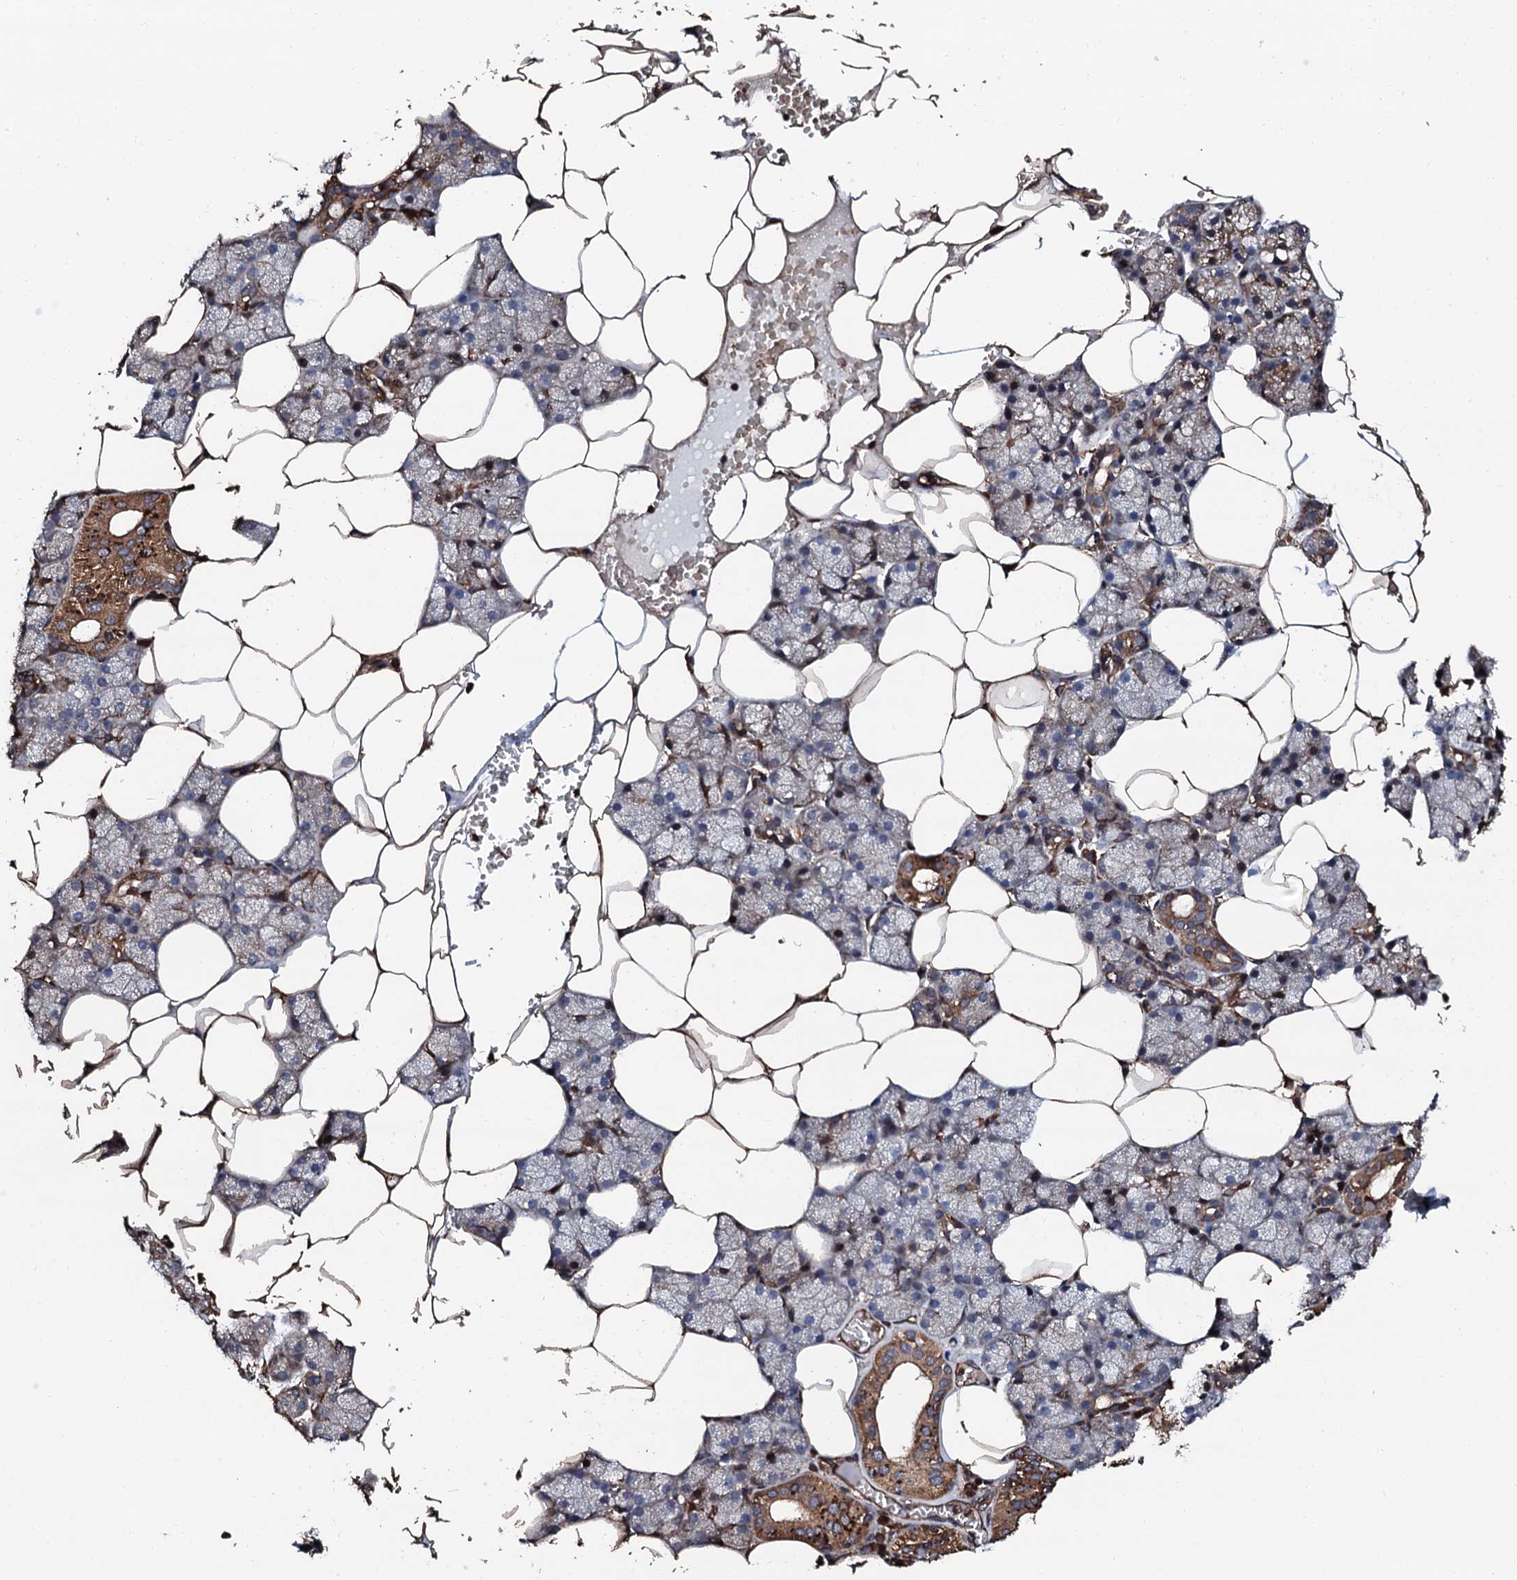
{"staining": {"intensity": "strong", "quantity": "<25%", "location": "cytoplasmic/membranous"}, "tissue": "salivary gland", "cell_type": "Glandular cells", "image_type": "normal", "snomed": [{"axis": "morphology", "description": "Normal tissue, NOS"}, {"axis": "topography", "description": "Salivary gland"}], "caption": "An image showing strong cytoplasmic/membranous positivity in approximately <25% of glandular cells in unremarkable salivary gland, as visualized by brown immunohistochemical staining.", "gene": "CKAP5", "patient": {"sex": "male", "age": 62}}